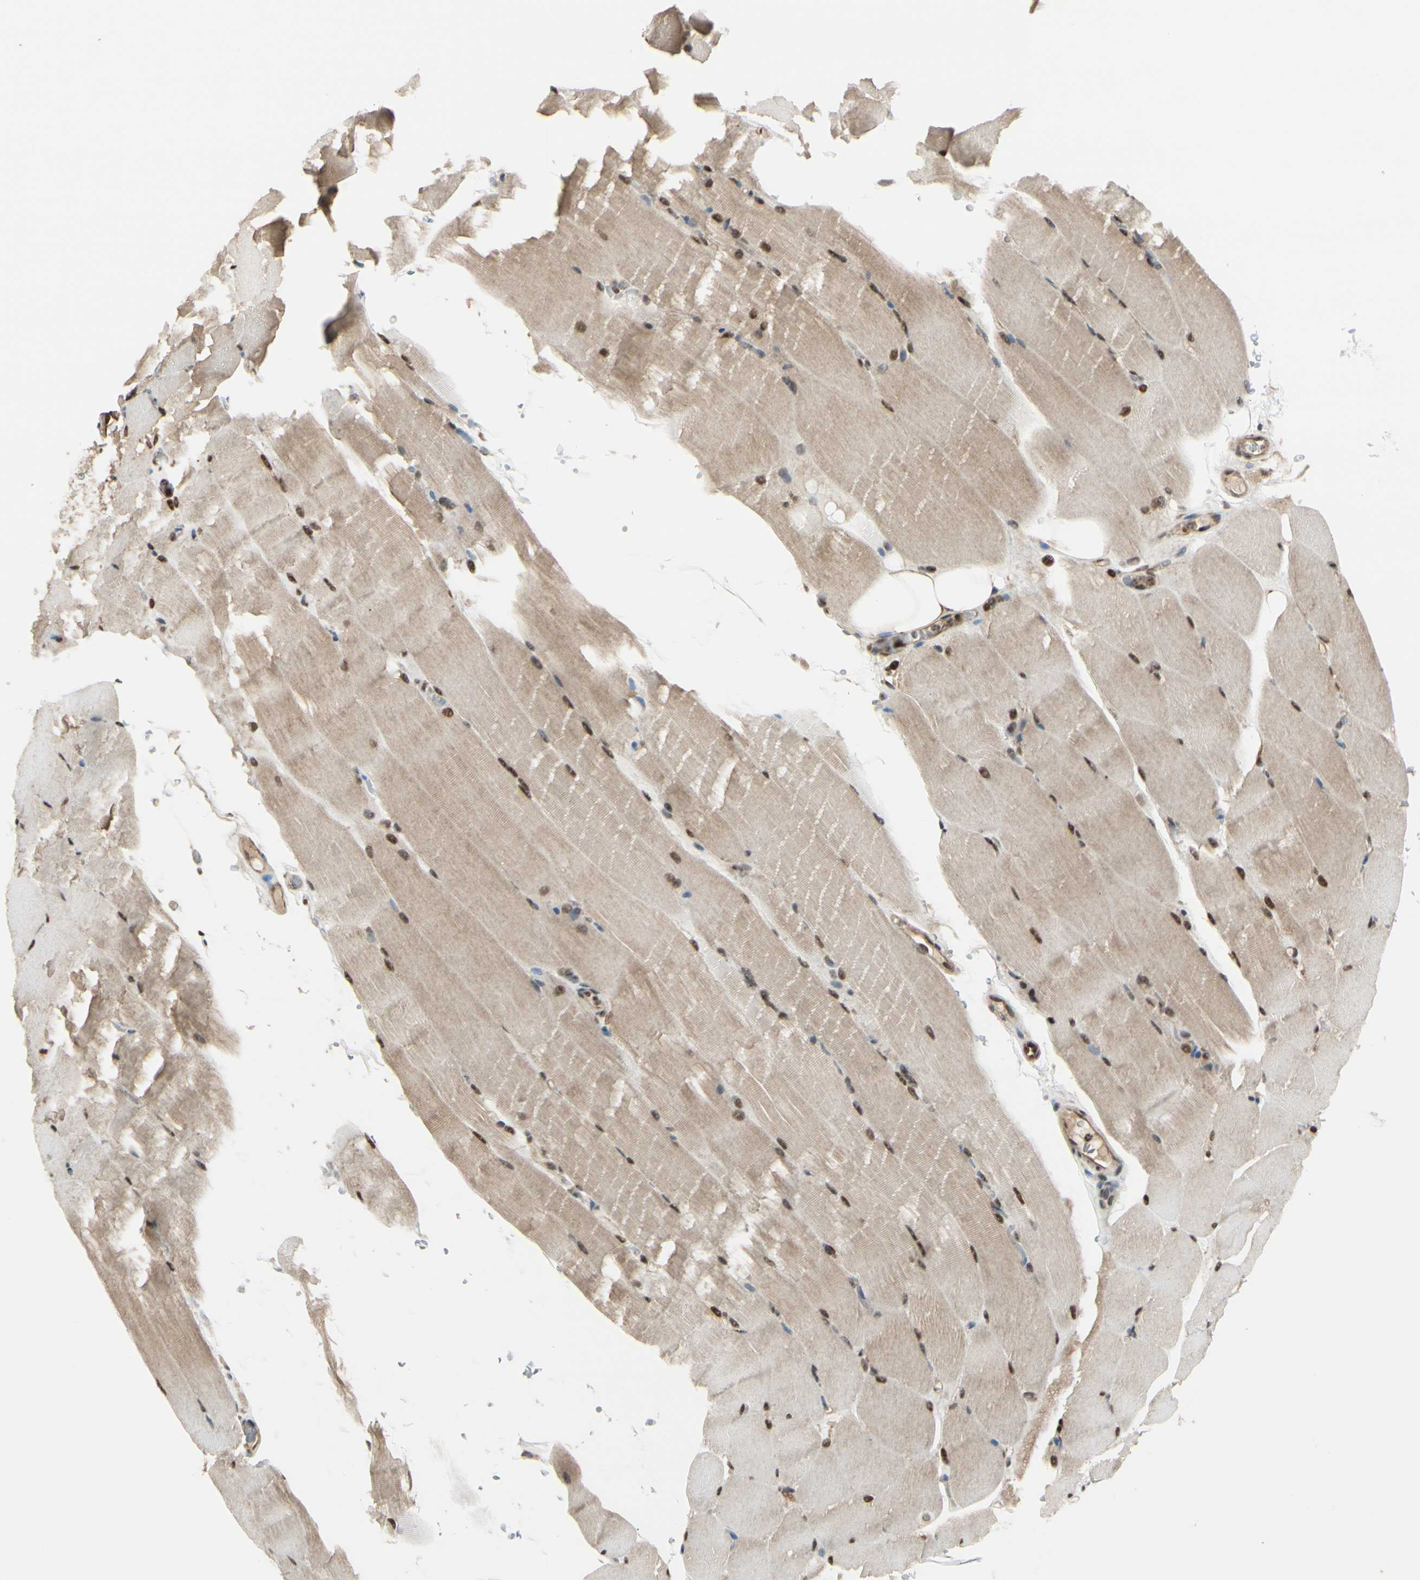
{"staining": {"intensity": "moderate", "quantity": ">75%", "location": "cytoplasmic/membranous,nuclear"}, "tissue": "skeletal muscle", "cell_type": "Myocytes", "image_type": "normal", "snomed": [{"axis": "morphology", "description": "Normal tissue, NOS"}, {"axis": "topography", "description": "Skeletal muscle"}, {"axis": "topography", "description": "Parathyroid gland"}], "caption": "A photomicrograph of skeletal muscle stained for a protein reveals moderate cytoplasmic/membranous,nuclear brown staining in myocytes.", "gene": "HSF1", "patient": {"sex": "female", "age": 37}}